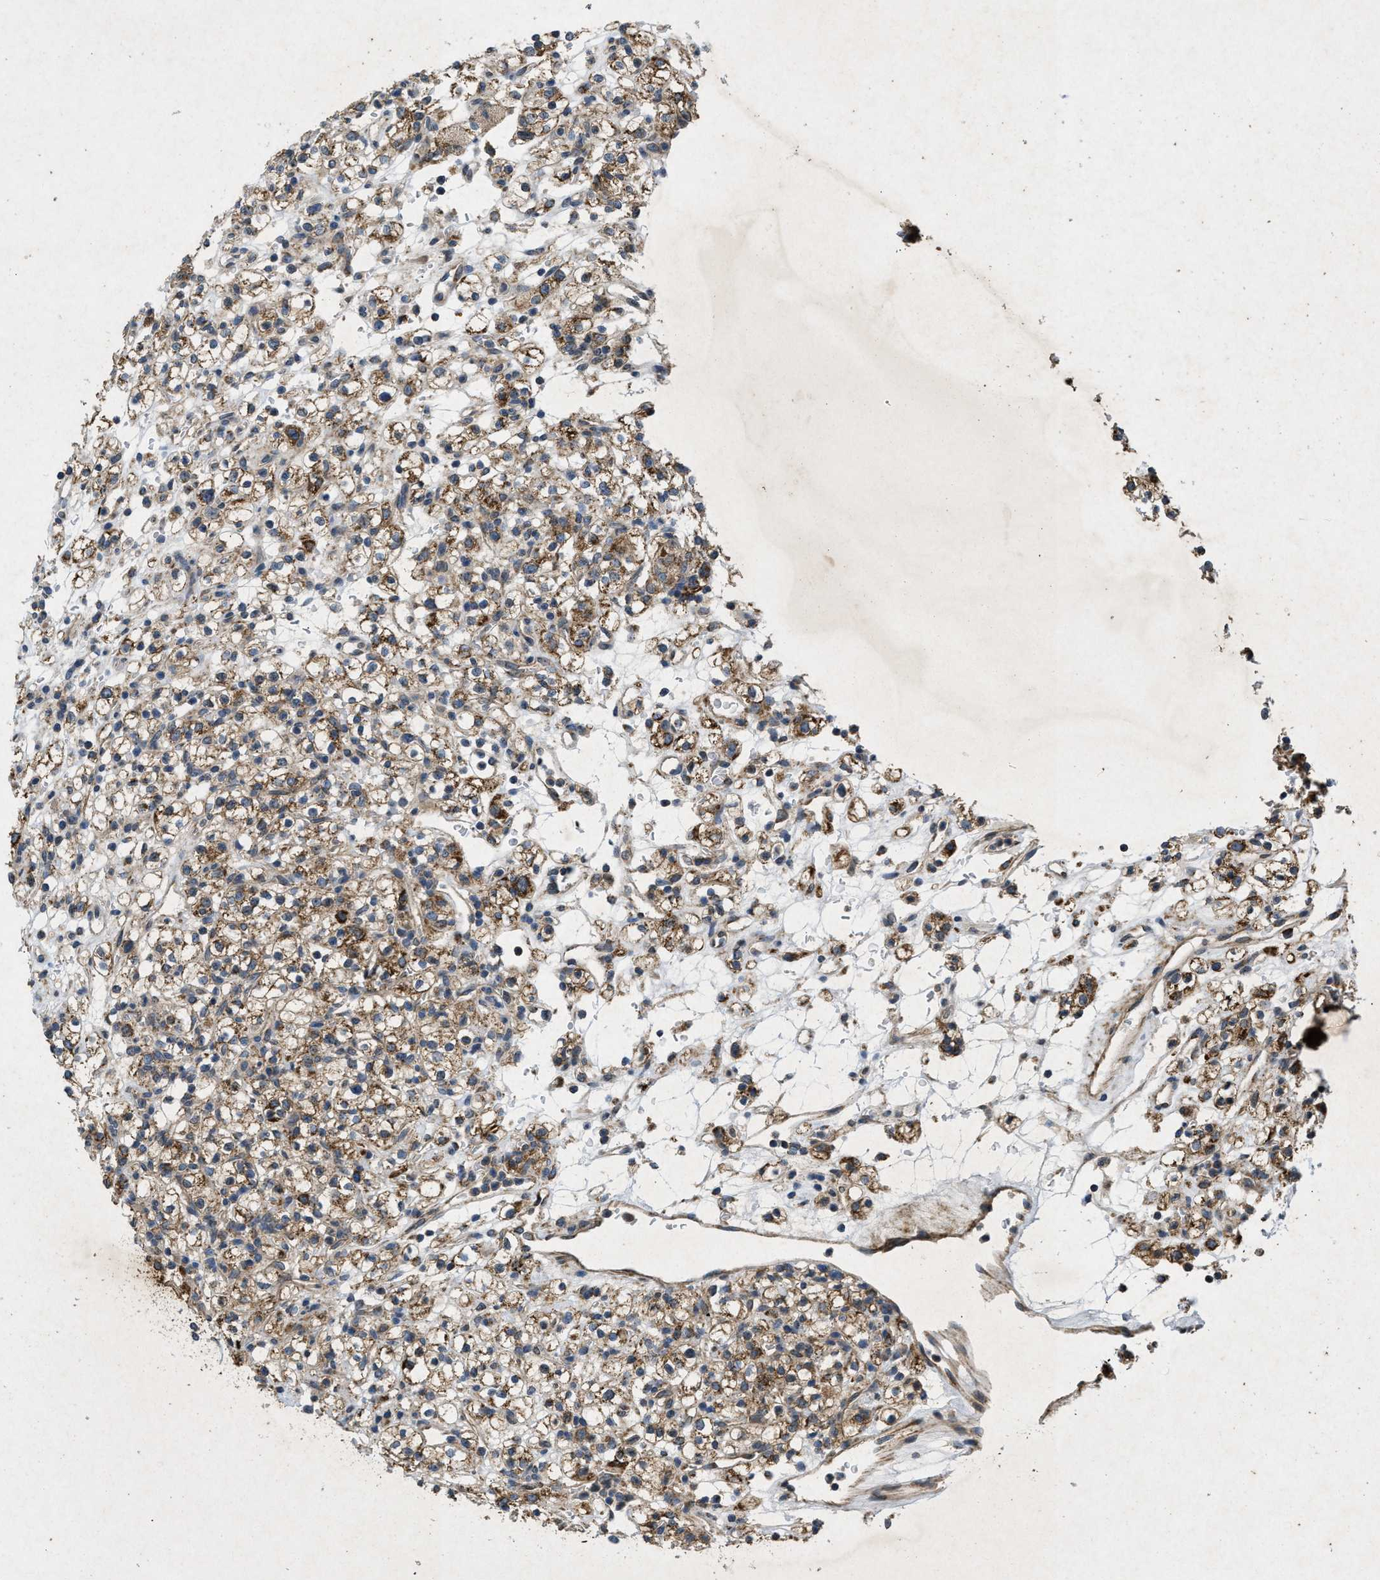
{"staining": {"intensity": "moderate", "quantity": ">75%", "location": "cytoplasmic/membranous"}, "tissue": "renal cancer", "cell_type": "Tumor cells", "image_type": "cancer", "snomed": [{"axis": "morphology", "description": "Normal tissue, NOS"}, {"axis": "morphology", "description": "Adenocarcinoma, NOS"}, {"axis": "topography", "description": "Kidney"}], "caption": "Renal adenocarcinoma stained with a brown dye exhibits moderate cytoplasmic/membranous positive staining in approximately >75% of tumor cells.", "gene": "PRKG2", "patient": {"sex": "female", "age": 72}}